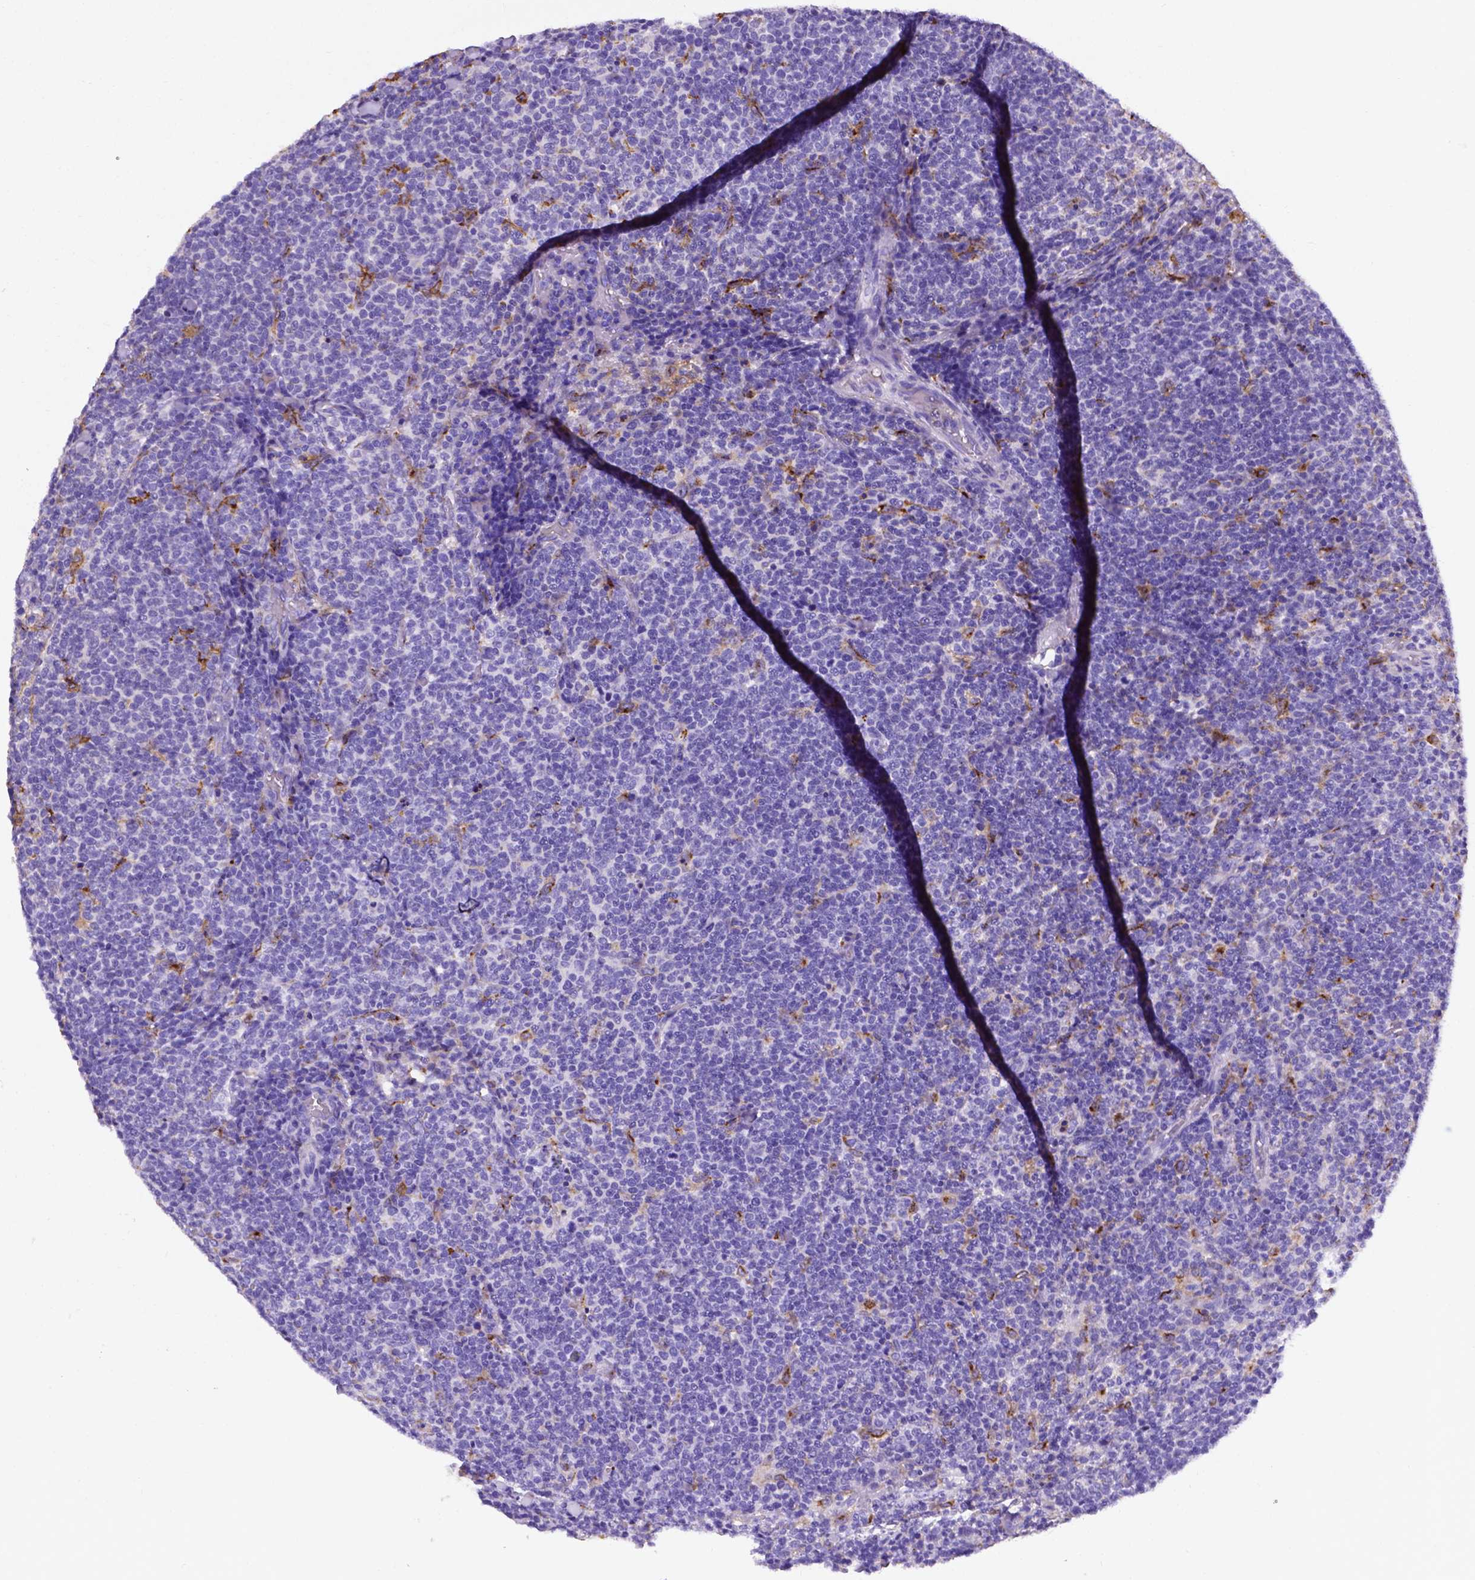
{"staining": {"intensity": "negative", "quantity": "none", "location": "none"}, "tissue": "lymphoma", "cell_type": "Tumor cells", "image_type": "cancer", "snomed": [{"axis": "morphology", "description": "Malignant lymphoma, non-Hodgkin's type, High grade"}, {"axis": "topography", "description": "Lymph node"}], "caption": "A micrograph of human lymphoma is negative for staining in tumor cells.", "gene": "APOE", "patient": {"sex": "male", "age": 61}}